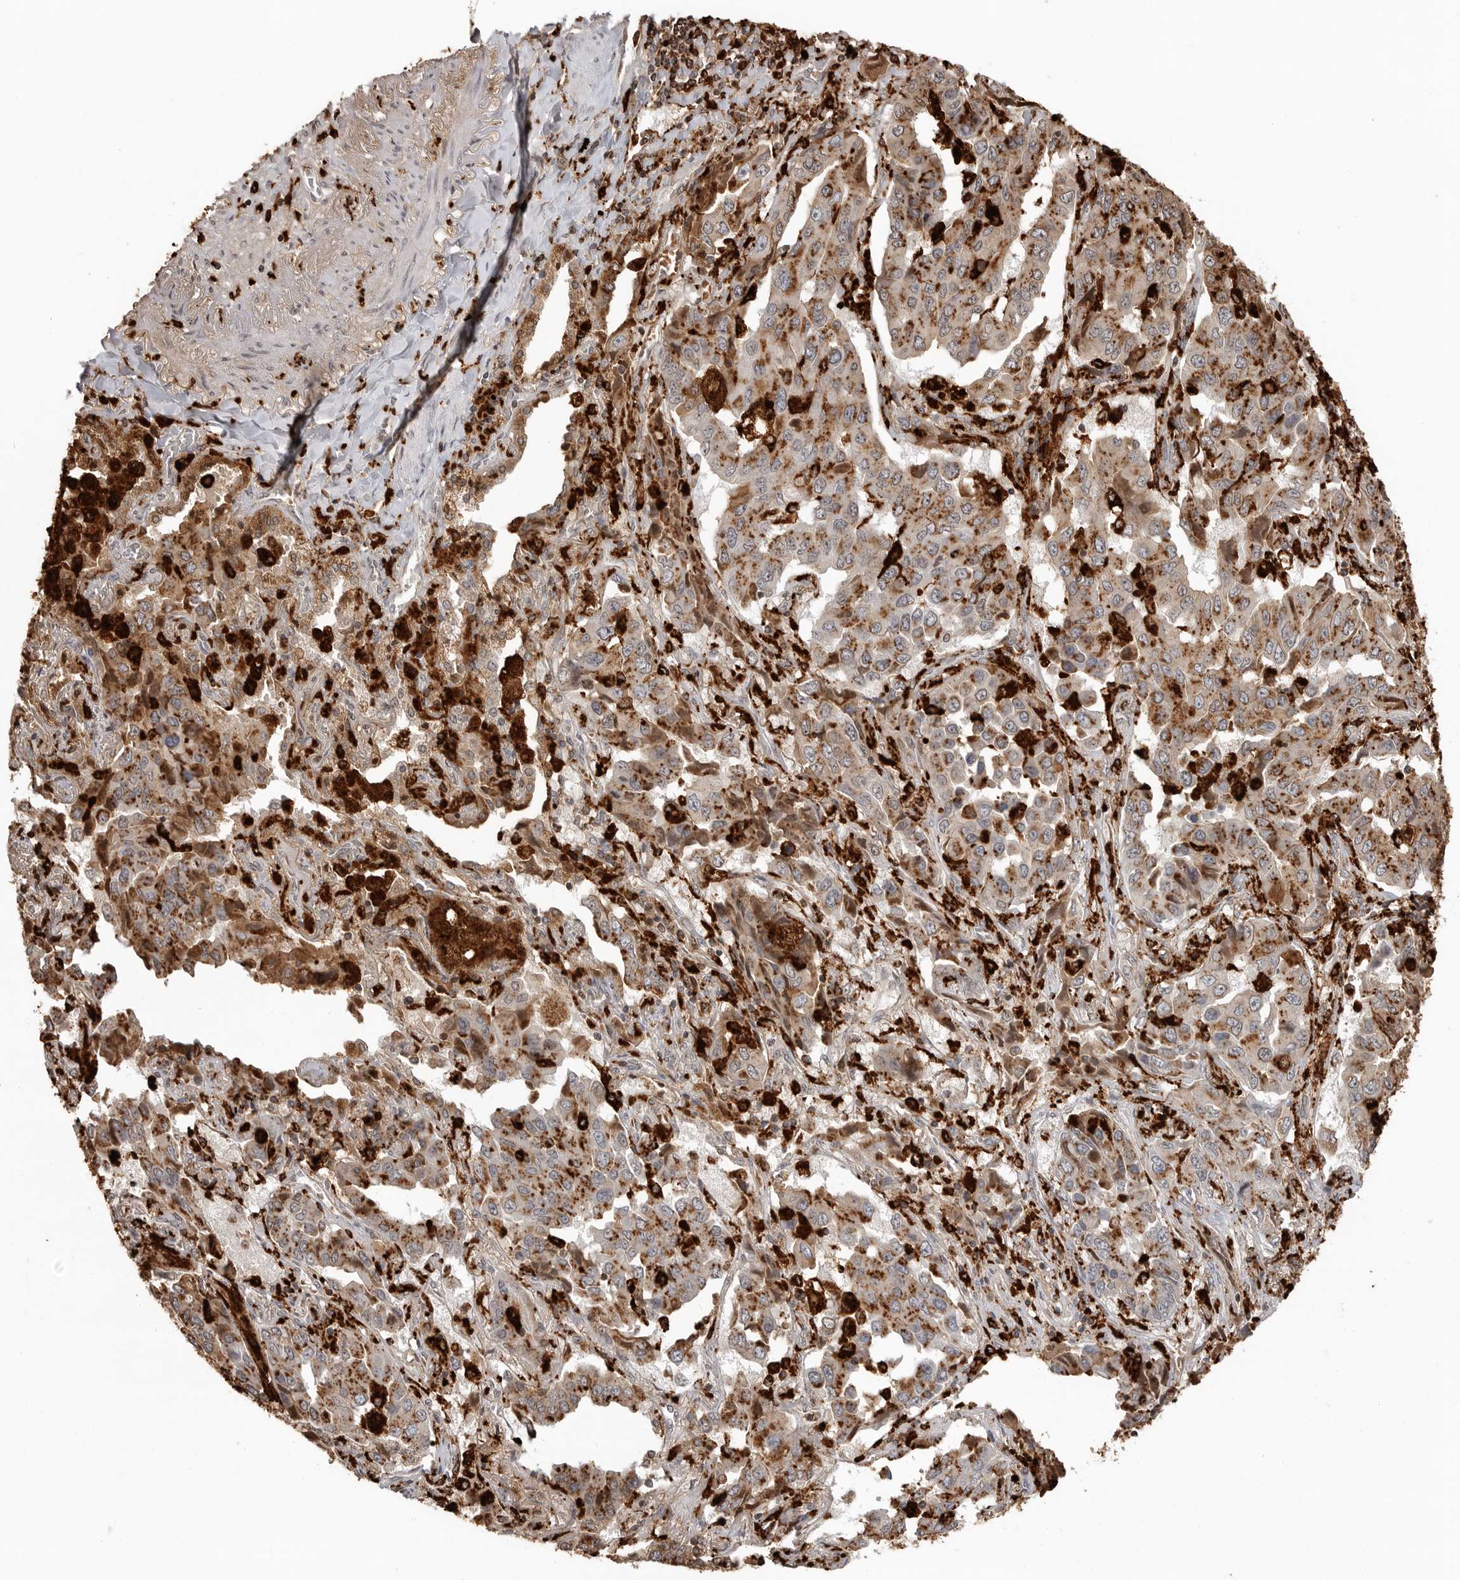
{"staining": {"intensity": "moderate", "quantity": ">75%", "location": "cytoplasmic/membranous"}, "tissue": "lung cancer", "cell_type": "Tumor cells", "image_type": "cancer", "snomed": [{"axis": "morphology", "description": "Adenocarcinoma, NOS"}, {"axis": "topography", "description": "Lung"}], "caption": "A brown stain shows moderate cytoplasmic/membranous staining of a protein in lung cancer tumor cells.", "gene": "IFI30", "patient": {"sex": "female", "age": 65}}